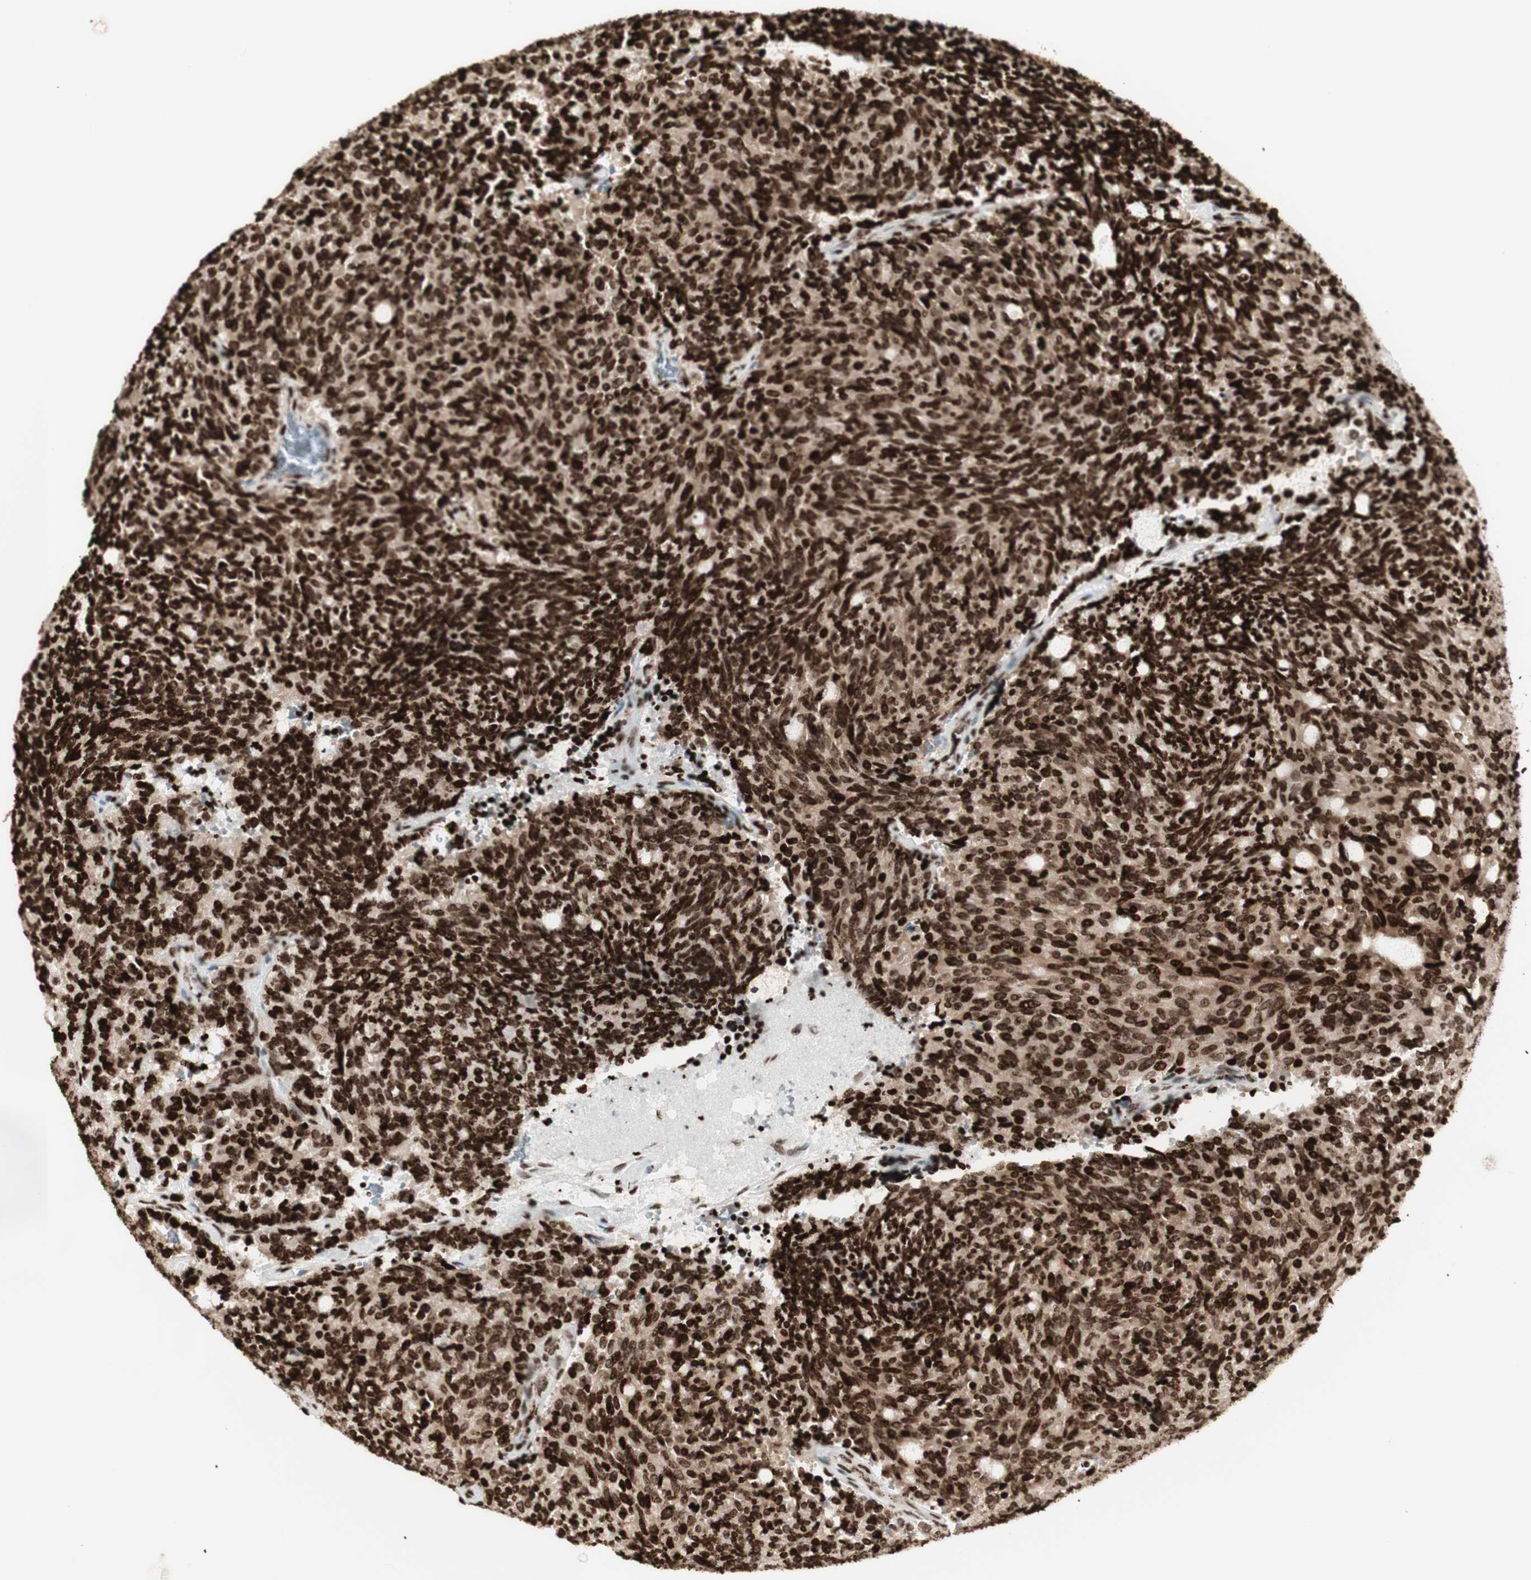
{"staining": {"intensity": "strong", "quantity": ">75%", "location": "cytoplasmic/membranous,nuclear"}, "tissue": "carcinoid", "cell_type": "Tumor cells", "image_type": "cancer", "snomed": [{"axis": "morphology", "description": "Carcinoid, malignant, NOS"}, {"axis": "topography", "description": "Pancreas"}], "caption": "Strong cytoplasmic/membranous and nuclear protein positivity is seen in approximately >75% of tumor cells in malignant carcinoid.", "gene": "NCAPD2", "patient": {"sex": "female", "age": 54}}